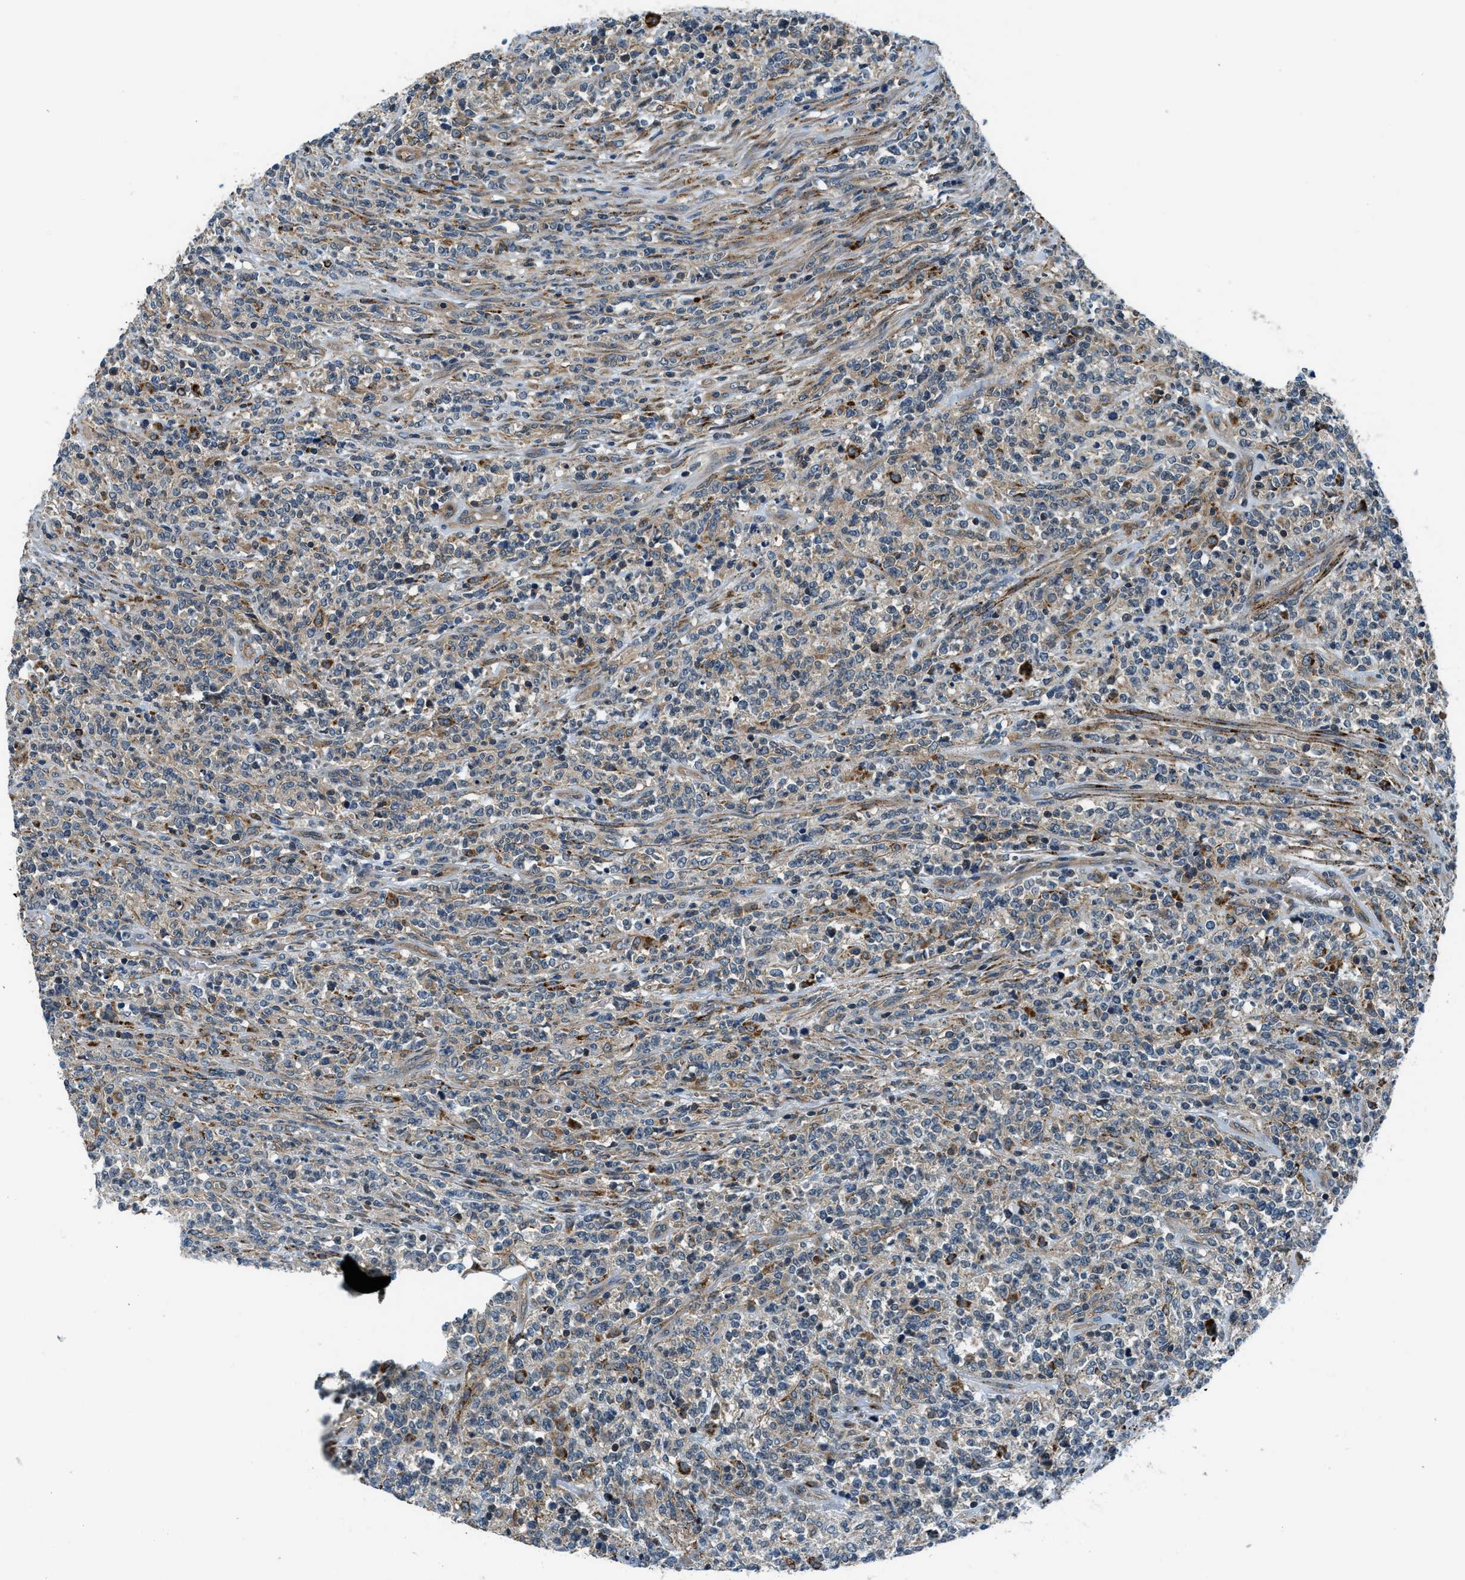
{"staining": {"intensity": "weak", "quantity": "25%-75%", "location": "cytoplasmic/membranous"}, "tissue": "lymphoma", "cell_type": "Tumor cells", "image_type": "cancer", "snomed": [{"axis": "morphology", "description": "Malignant lymphoma, non-Hodgkin's type, High grade"}, {"axis": "topography", "description": "Soft tissue"}], "caption": "Immunohistochemistry (IHC) of high-grade malignant lymphoma, non-Hodgkin's type exhibits low levels of weak cytoplasmic/membranous staining in approximately 25%-75% of tumor cells.", "gene": "SLC19A2", "patient": {"sex": "male", "age": 18}}